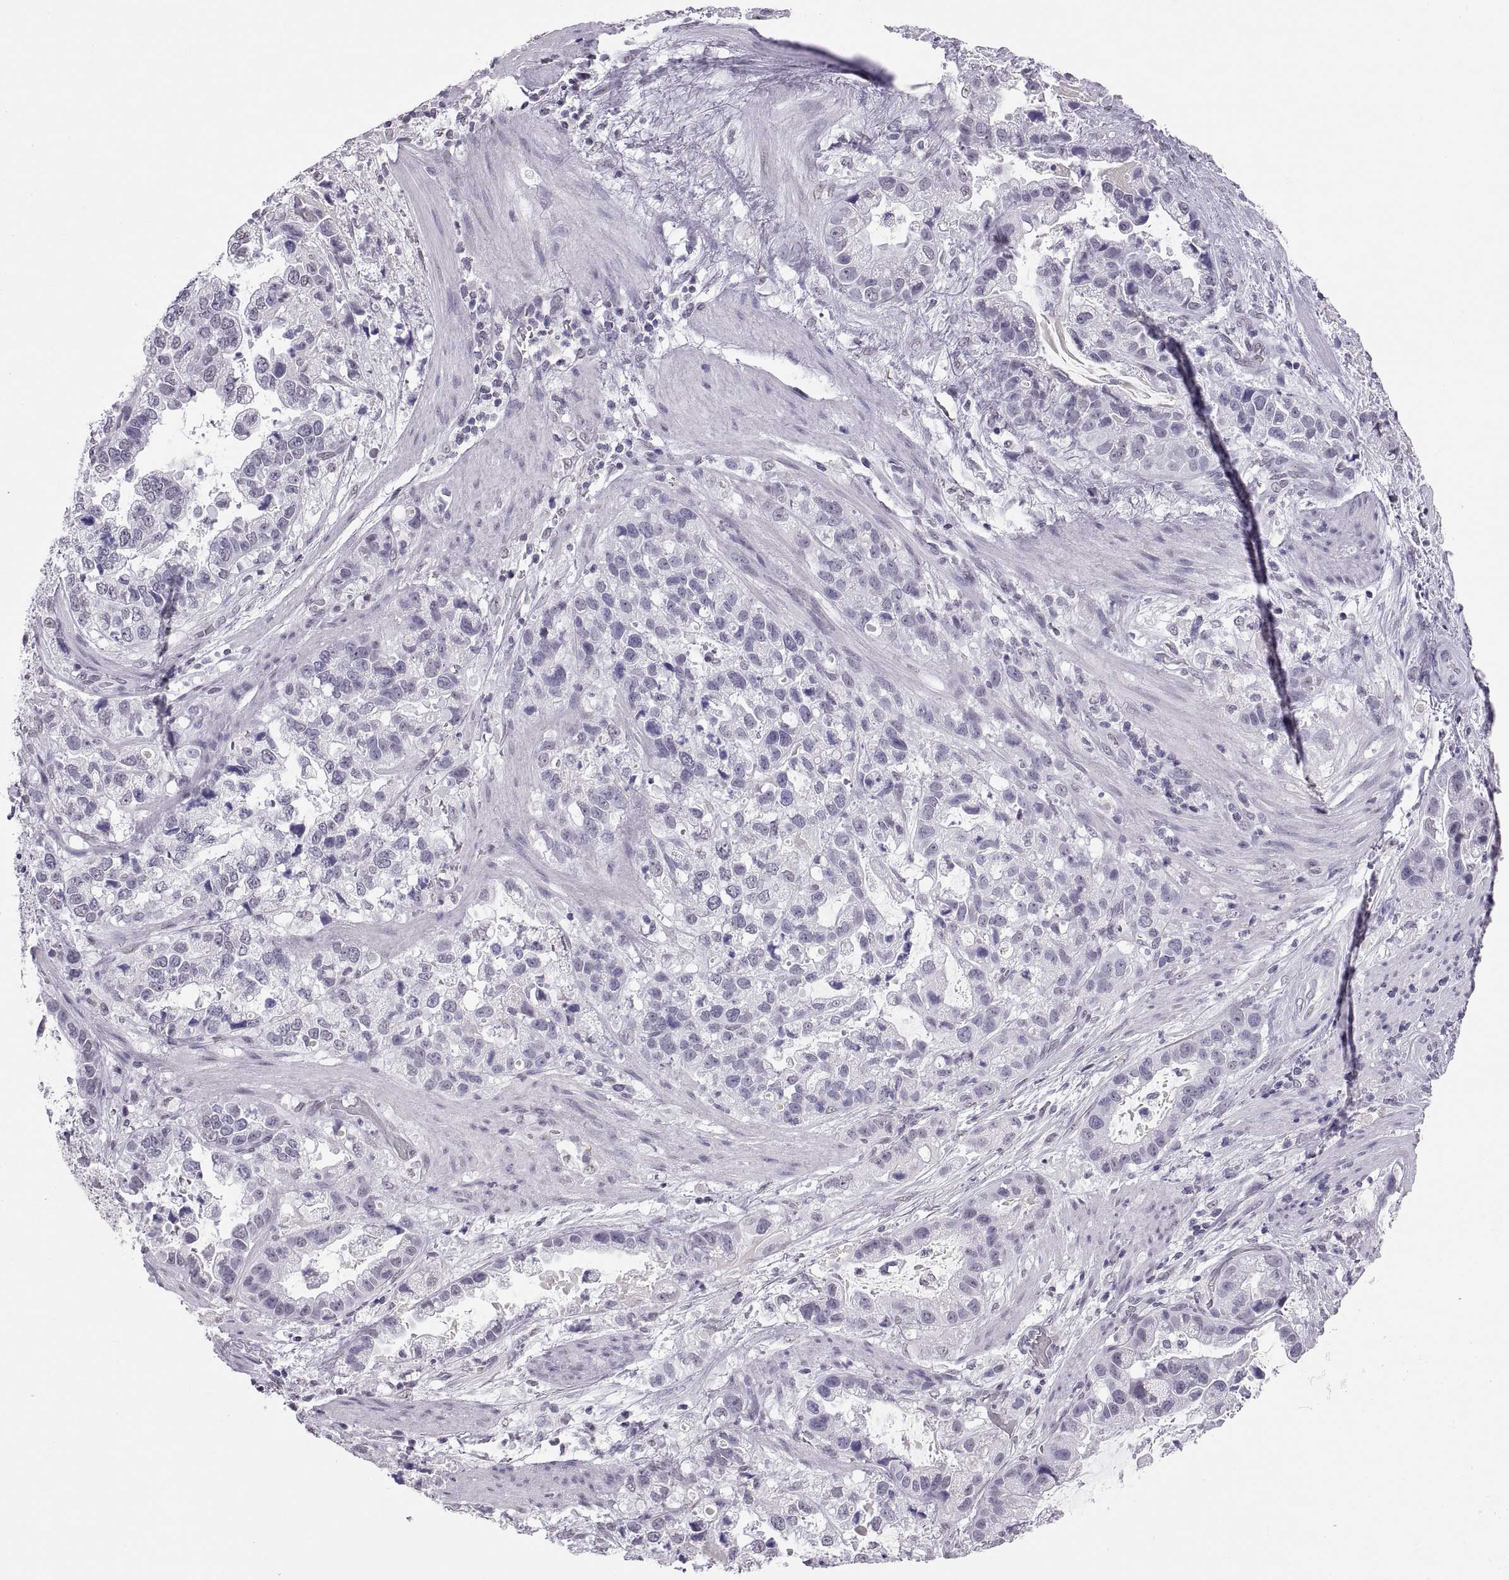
{"staining": {"intensity": "negative", "quantity": "none", "location": "none"}, "tissue": "stomach cancer", "cell_type": "Tumor cells", "image_type": "cancer", "snomed": [{"axis": "morphology", "description": "Adenocarcinoma, NOS"}, {"axis": "topography", "description": "Stomach"}], "caption": "There is no significant positivity in tumor cells of stomach cancer.", "gene": "CARTPT", "patient": {"sex": "male", "age": 59}}